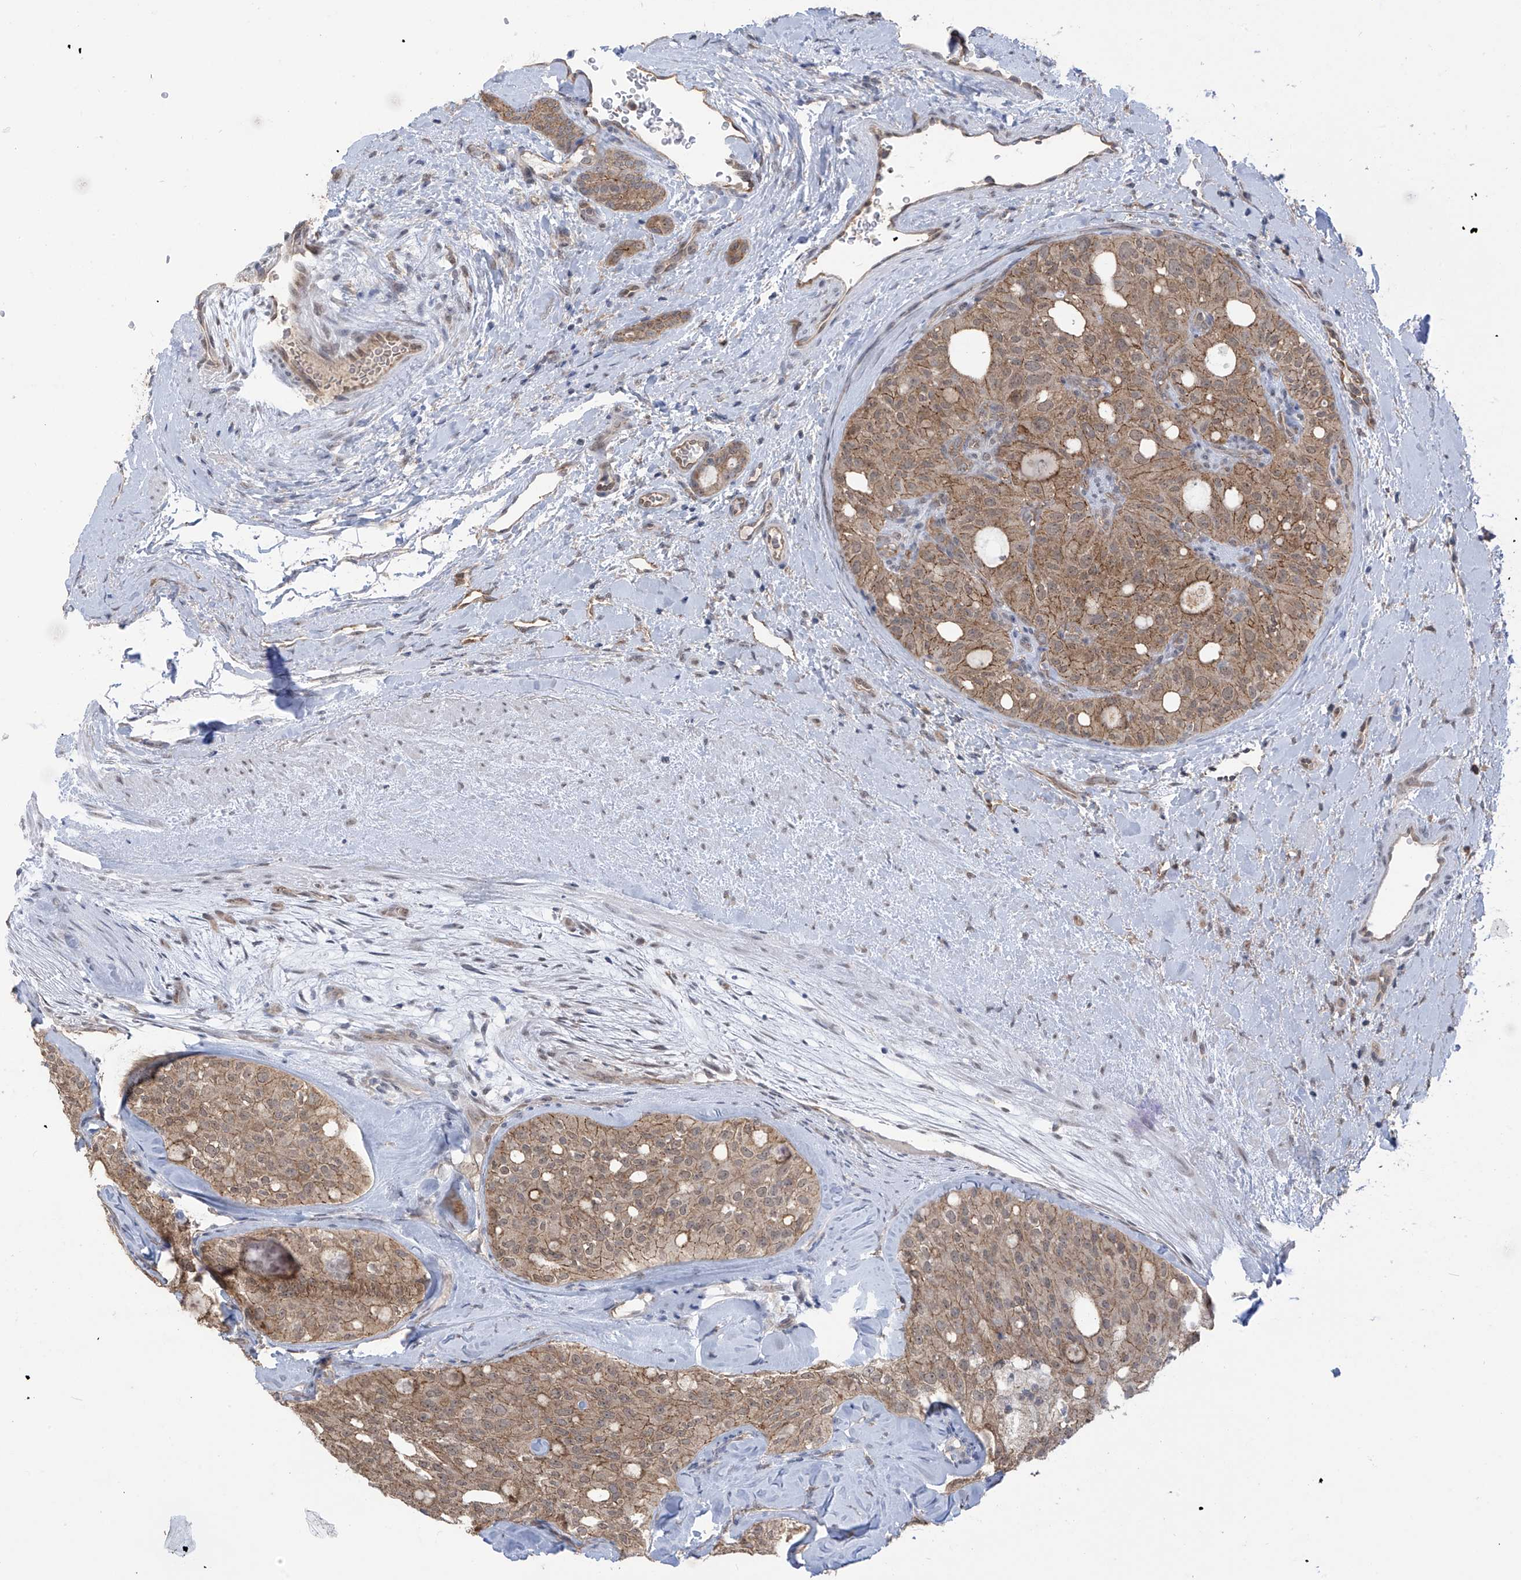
{"staining": {"intensity": "moderate", "quantity": ">75%", "location": "cytoplasmic/membranous,nuclear"}, "tissue": "thyroid cancer", "cell_type": "Tumor cells", "image_type": "cancer", "snomed": [{"axis": "morphology", "description": "Follicular adenoma carcinoma, NOS"}, {"axis": "topography", "description": "Thyroid gland"}], "caption": "This is an image of immunohistochemistry staining of thyroid cancer, which shows moderate positivity in the cytoplasmic/membranous and nuclear of tumor cells.", "gene": "KIAA1522", "patient": {"sex": "male", "age": 75}}